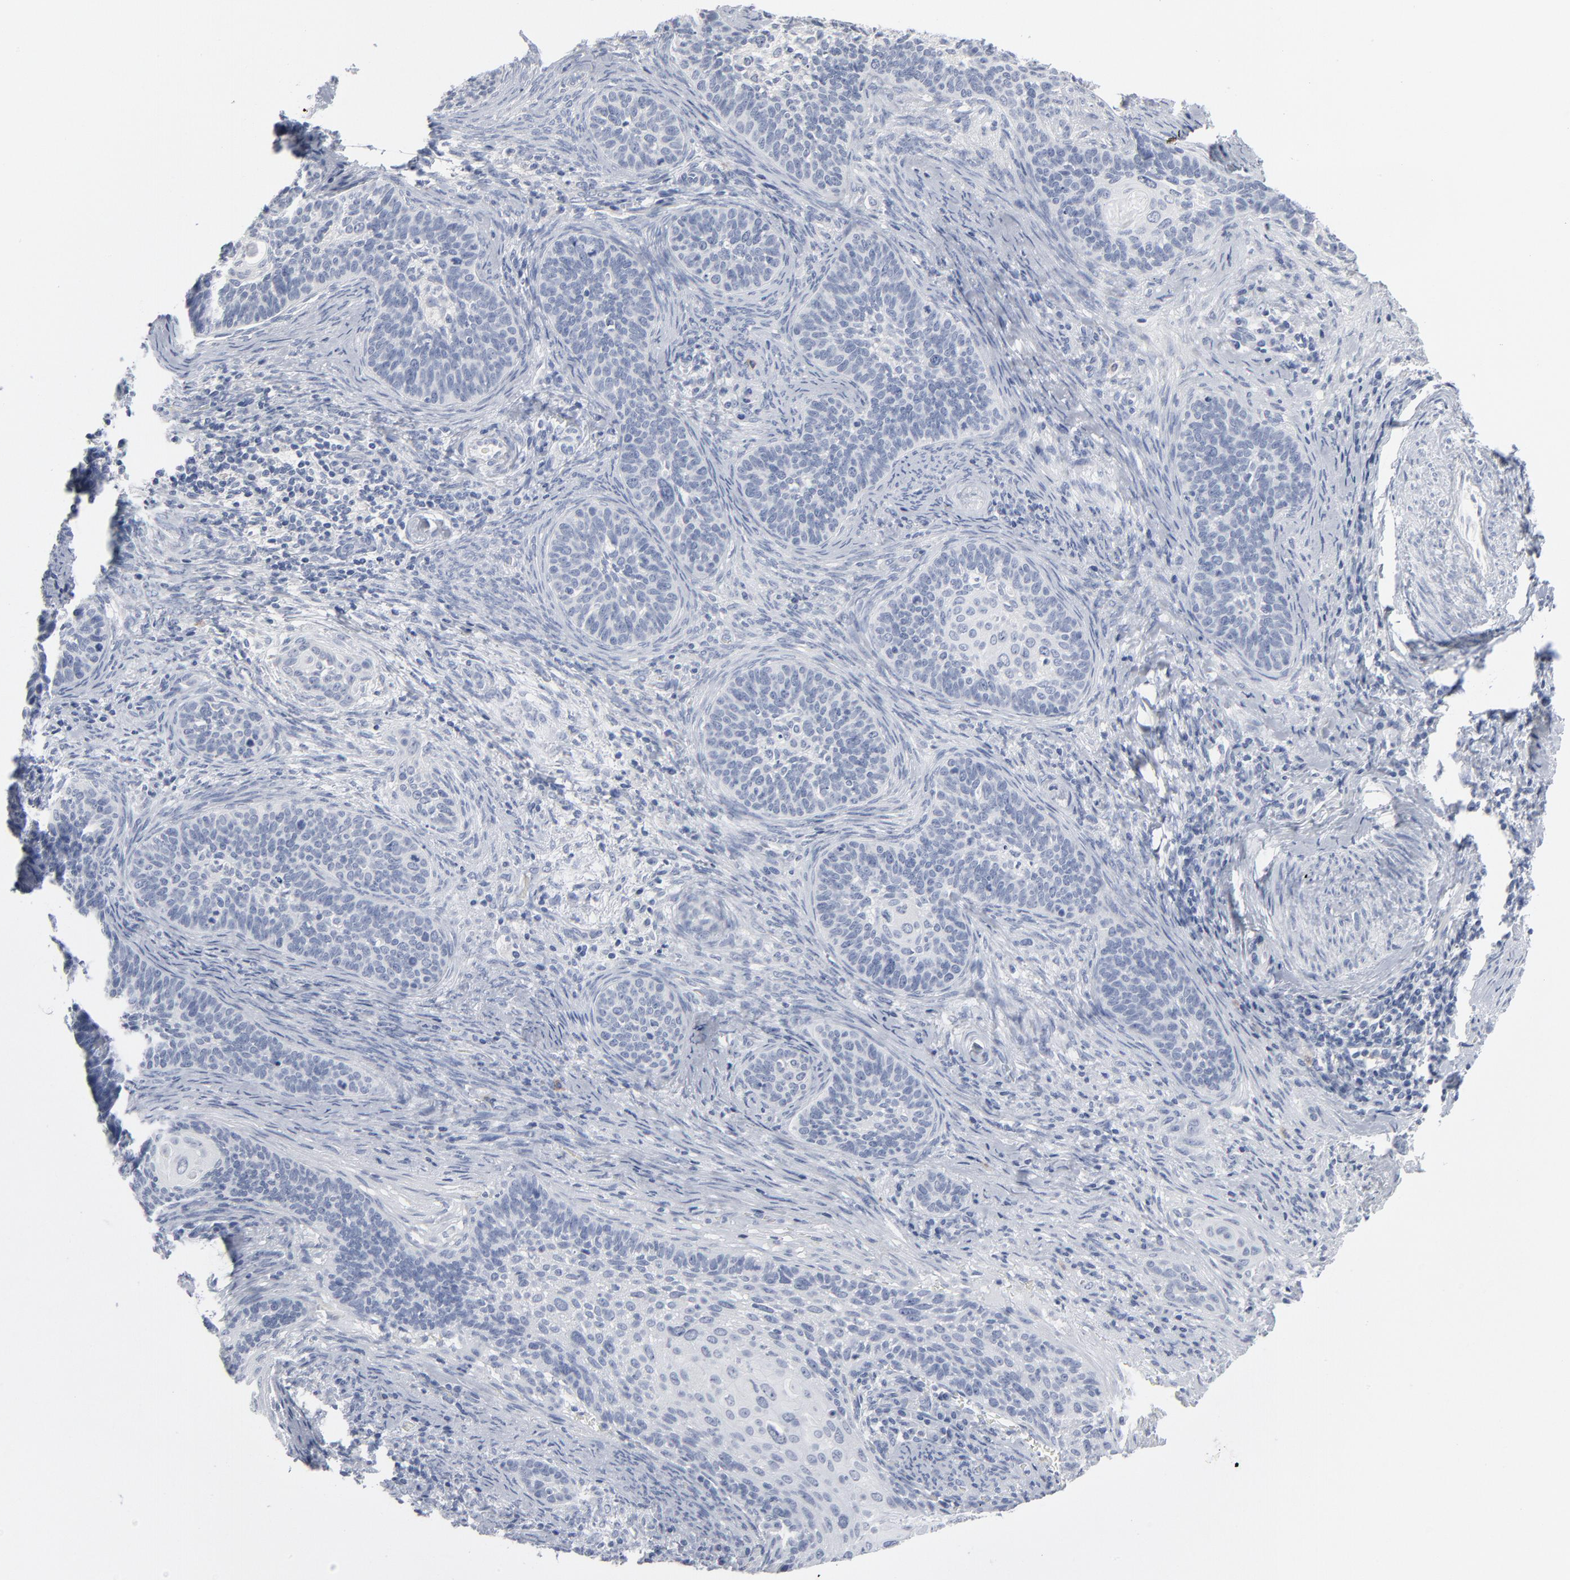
{"staining": {"intensity": "negative", "quantity": "none", "location": "none"}, "tissue": "cervical cancer", "cell_type": "Tumor cells", "image_type": "cancer", "snomed": [{"axis": "morphology", "description": "Squamous cell carcinoma, NOS"}, {"axis": "topography", "description": "Cervix"}], "caption": "IHC of human cervical cancer (squamous cell carcinoma) shows no staining in tumor cells. (Stains: DAB (3,3'-diaminobenzidine) immunohistochemistry with hematoxylin counter stain, Microscopy: brightfield microscopy at high magnification).", "gene": "PAGE1", "patient": {"sex": "female", "age": 33}}